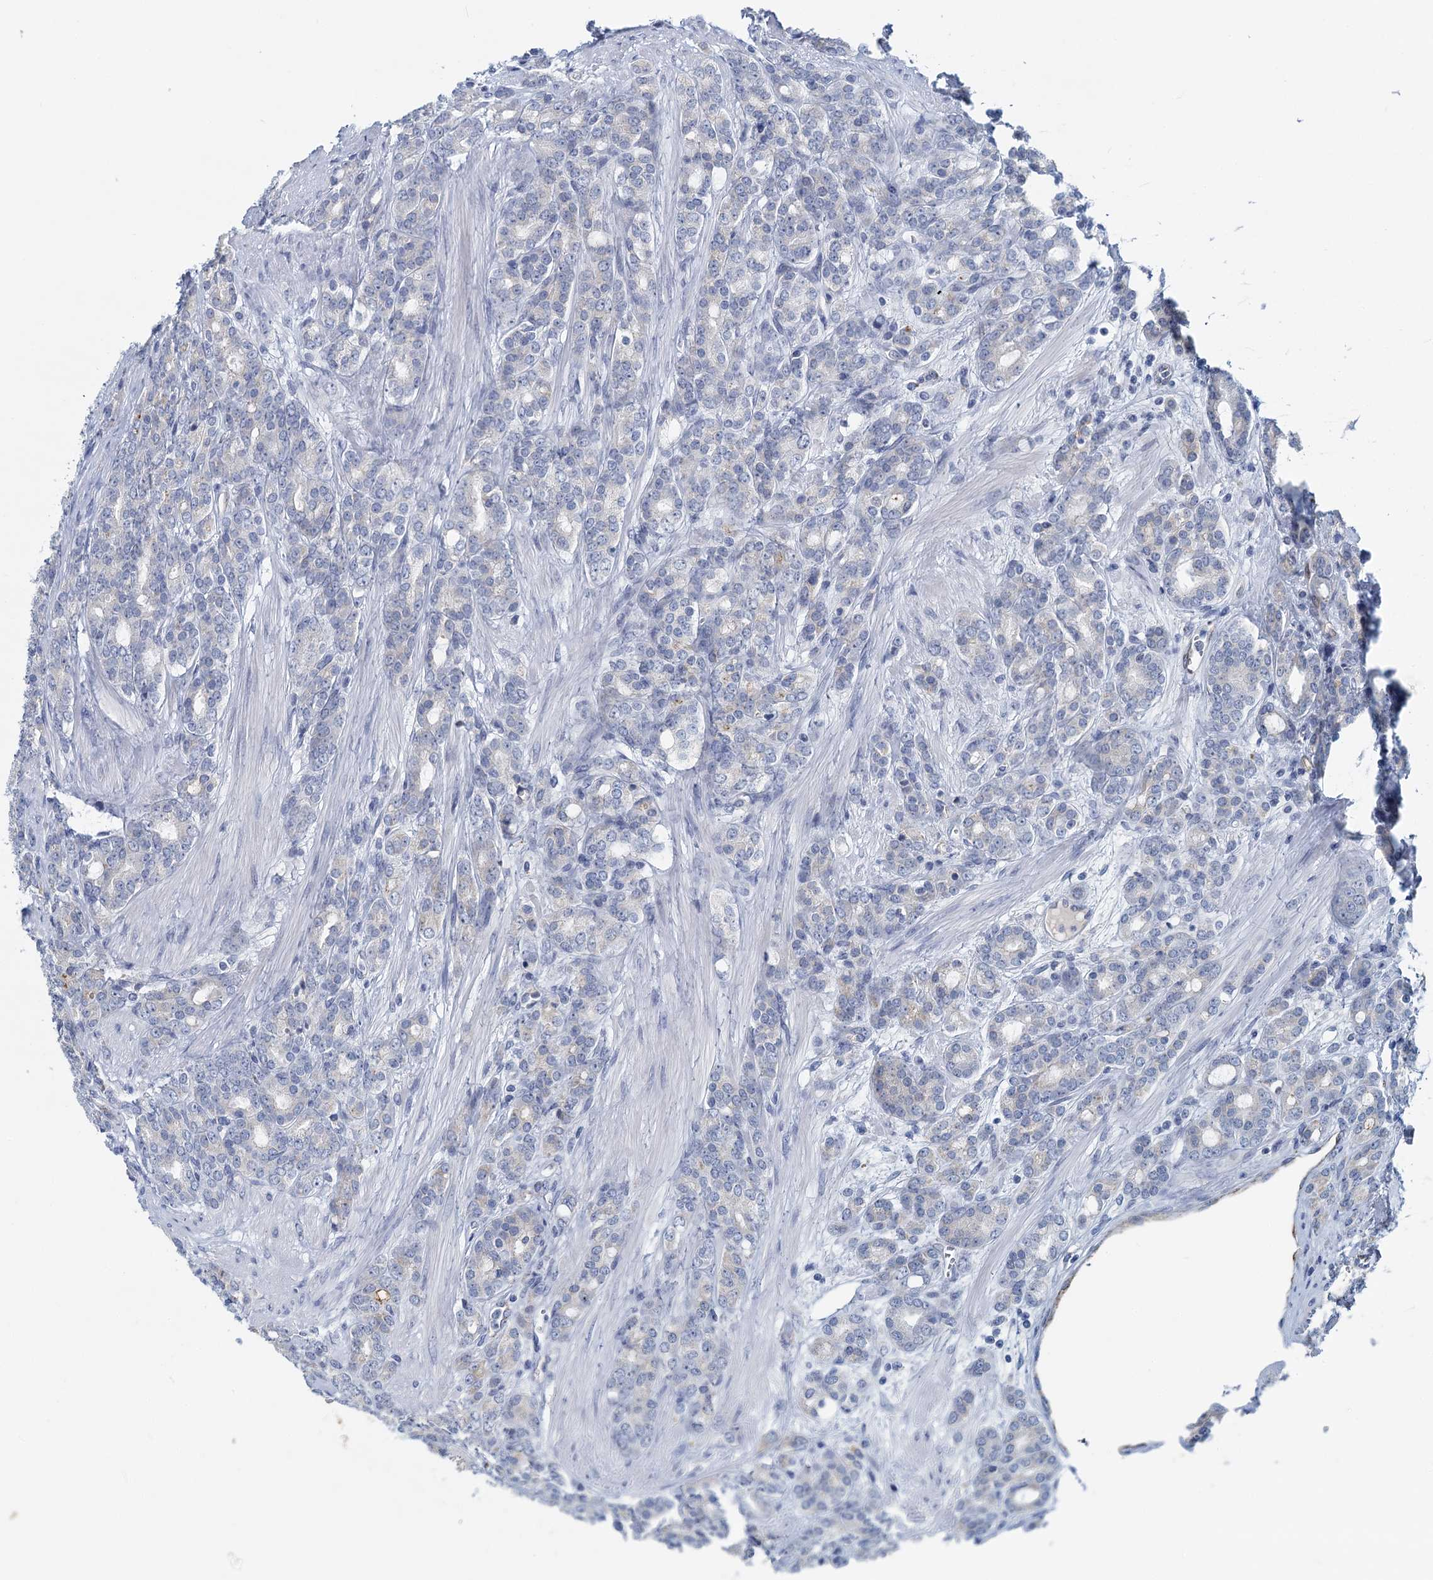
{"staining": {"intensity": "negative", "quantity": "none", "location": "none"}, "tissue": "prostate cancer", "cell_type": "Tumor cells", "image_type": "cancer", "snomed": [{"axis": "morphology", "description": "Adenocarcinoma, High grade"}, {"axis": "topography", "description": "Prostate"}], "caption": "IHC micrograph of high-grade adenocarcinoma (prostate) stained for a protein (brown), which demonstrates no expression in tumor cells.", "gene": "INSC", "patient": {"sex": "male", "age": 62}}